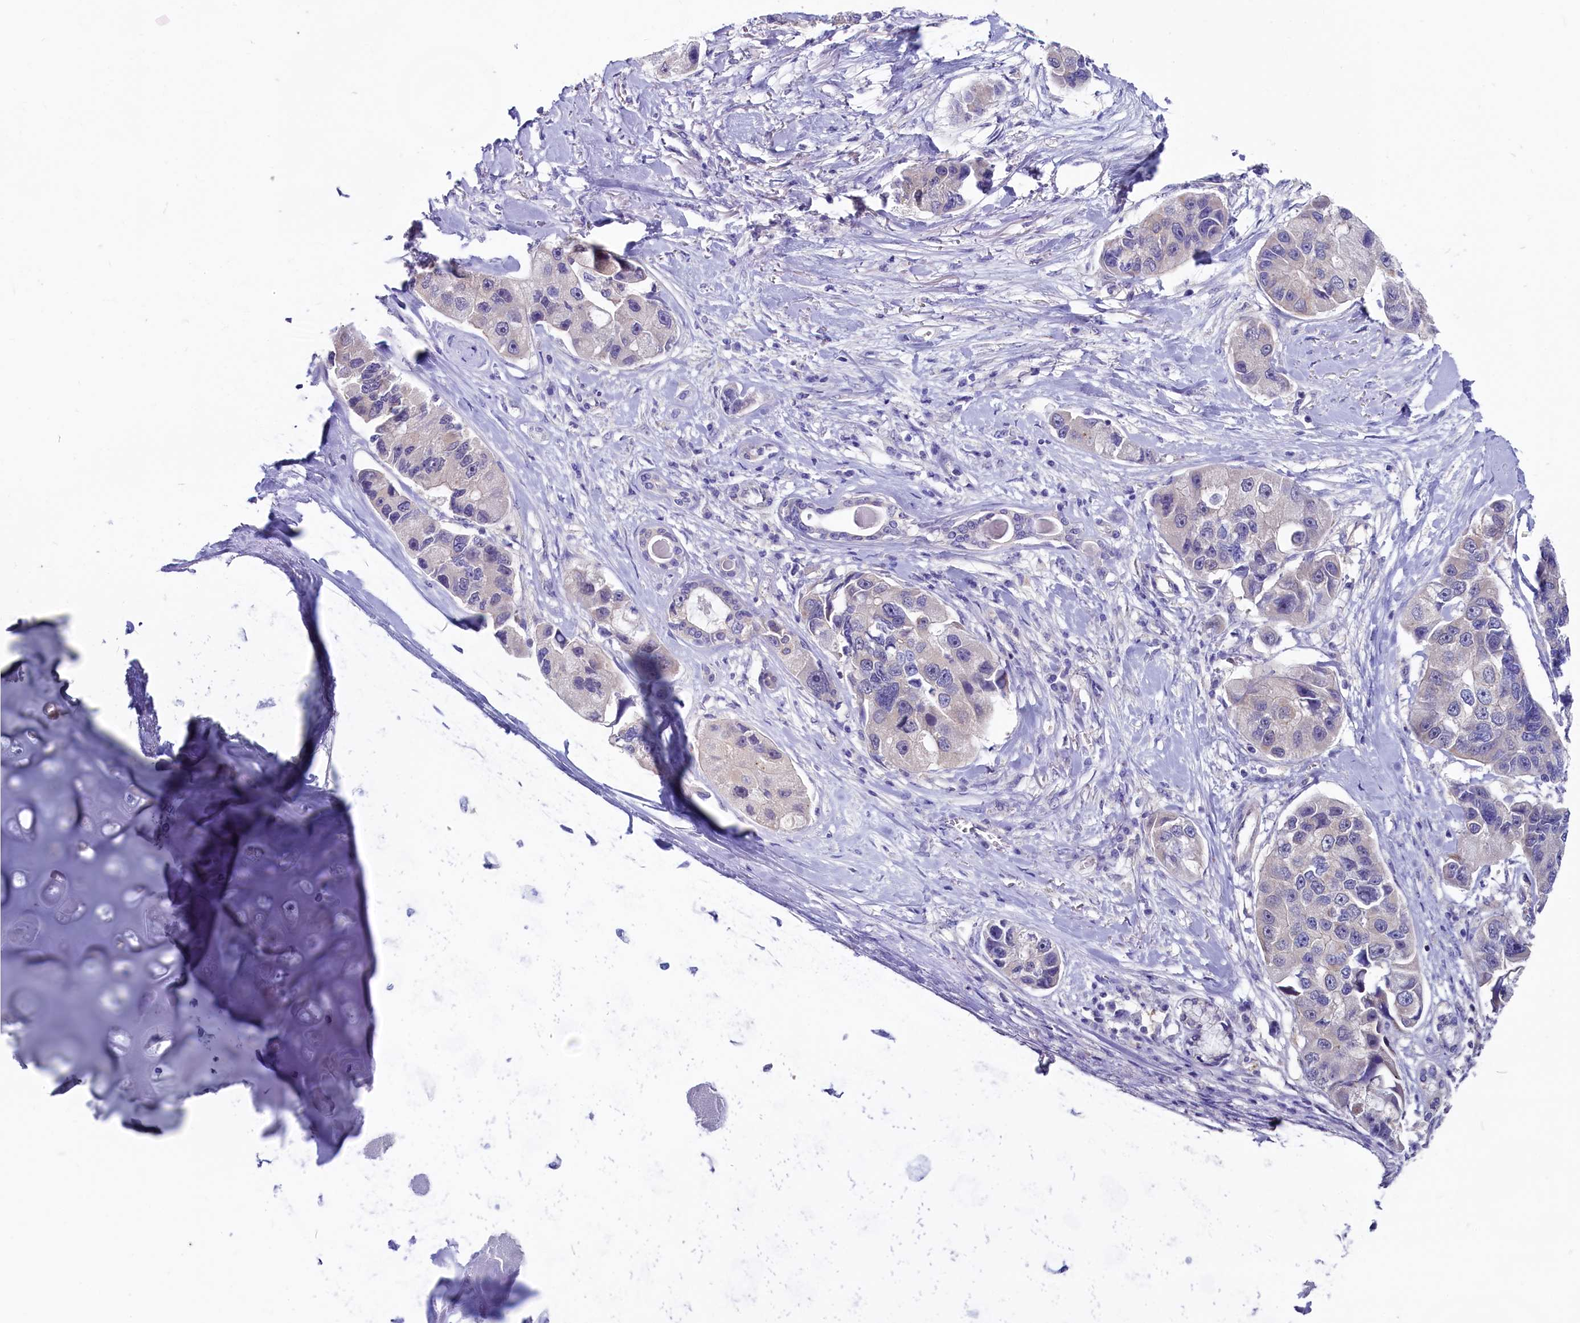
{"staining": {"intensity": "negative", "quantity": "none", "location": "none"}, "tissue": "lung cancer", "cell_type": "Tumor cells", "image_type": "cancer", "snomed": [{"axis": "morphology", "description": "Adenocarcinoma, NOS"}, {"axis": "topography", "description": "Lung"}], "caption": "An immunohistochemistry (IHC) photomicrograph of lung cancer is shown. There is no staining in tumor cells of lung cancer.", "gene": "CIAPIN1", "patient": {"sex": "female", "age": 54}}